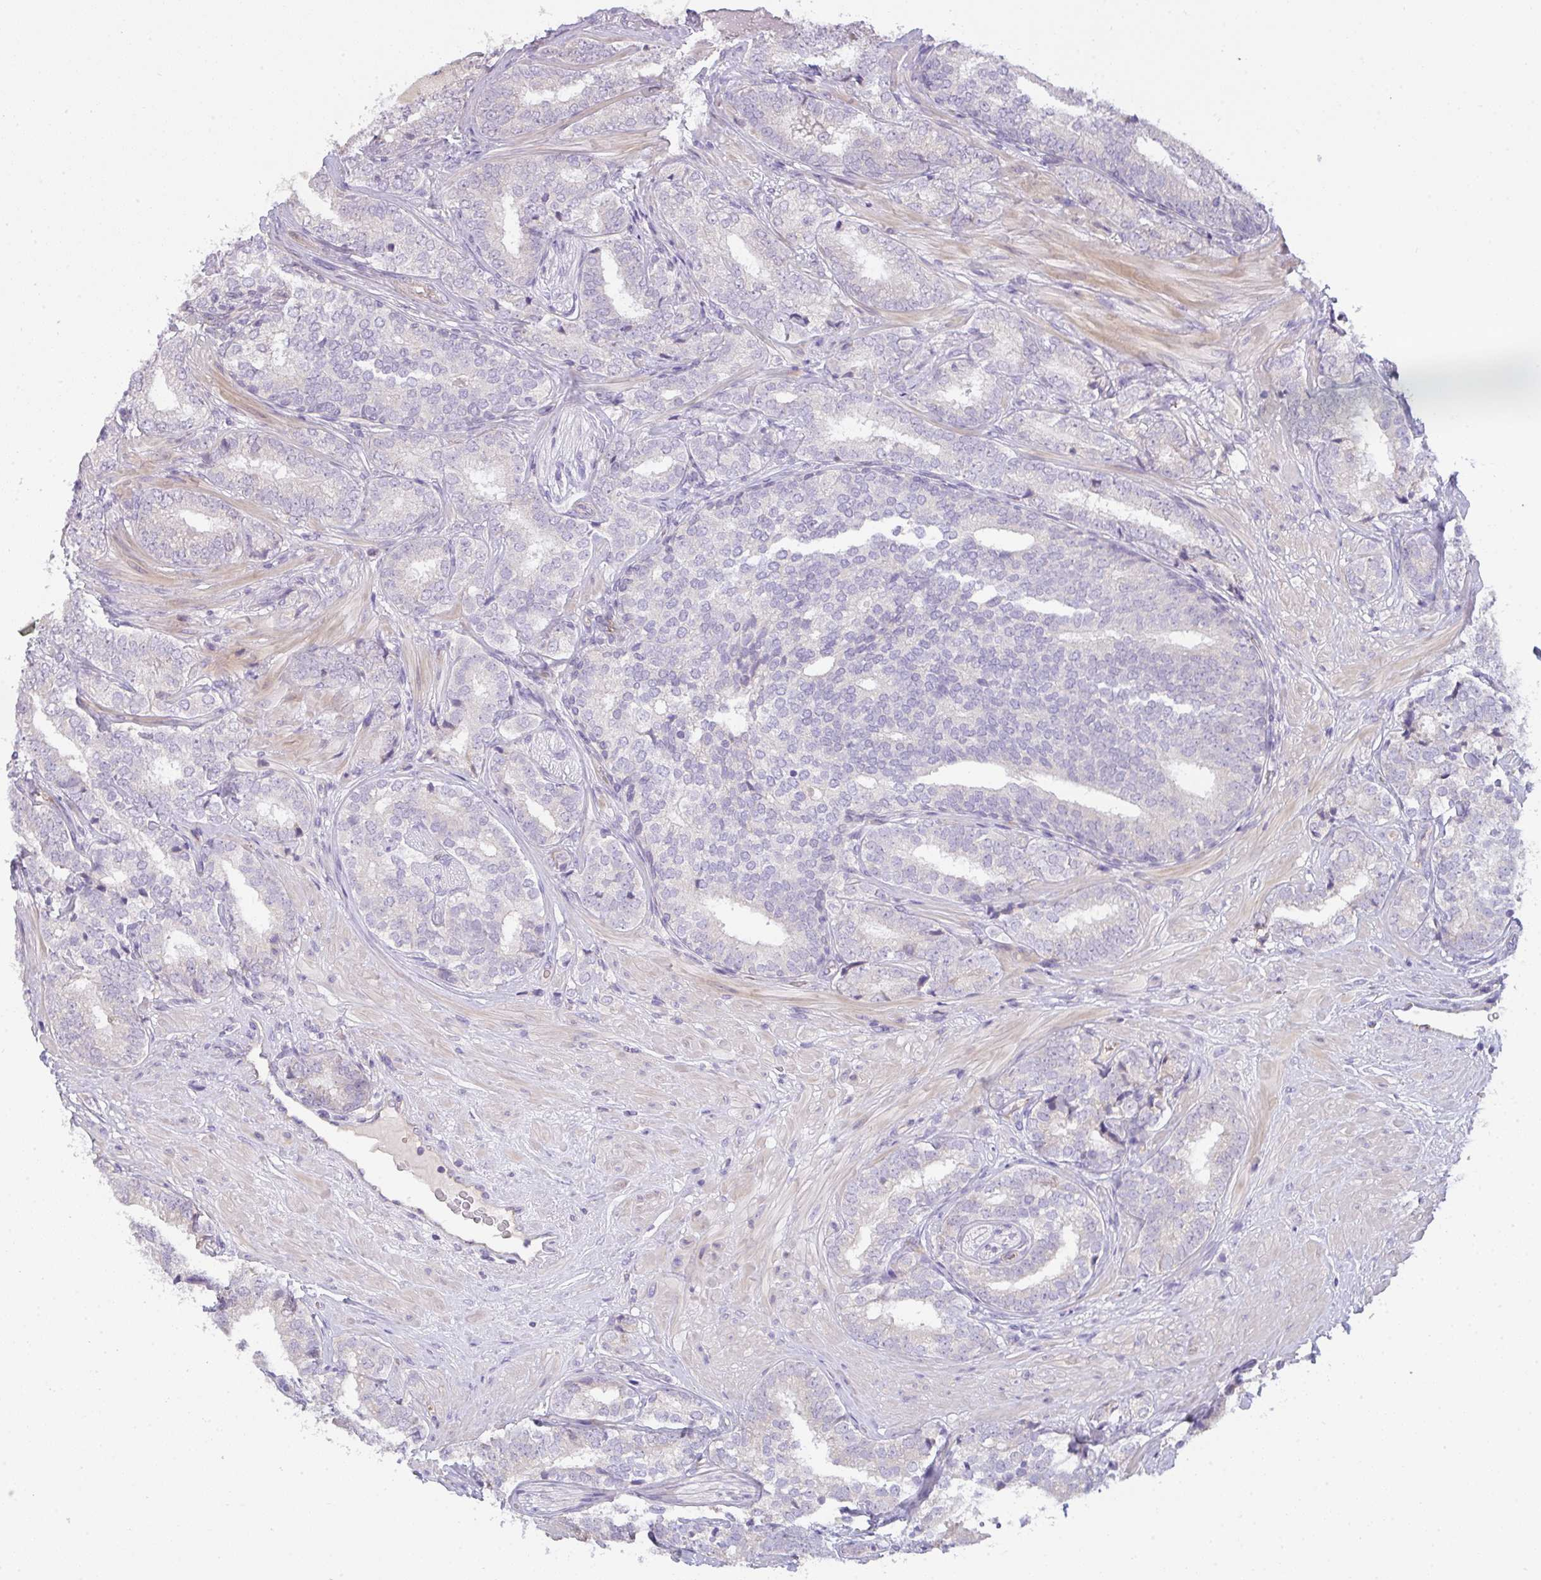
{"staining": {"intensity": "negative", "quantity": "none", "location": "none"}, "tissue": "prostate cancer", "cell_type": "Tumor cells", "image_type": "cancer", "snomed": [{"axis": "morphology", "description": "Adenocarcinoma, High grade"}, {"axis": "topography", "description": "Prostate"}], "caption": "Immunohistochemistry micrograph of neoplastic tissue: human prostate cancer stained with DAB (3,3'-diaminobenzidine) reveals no significant protein expression in tumor cells.", "gene": "FILIP1", "patient": {"sex": "male", "age": 72}}